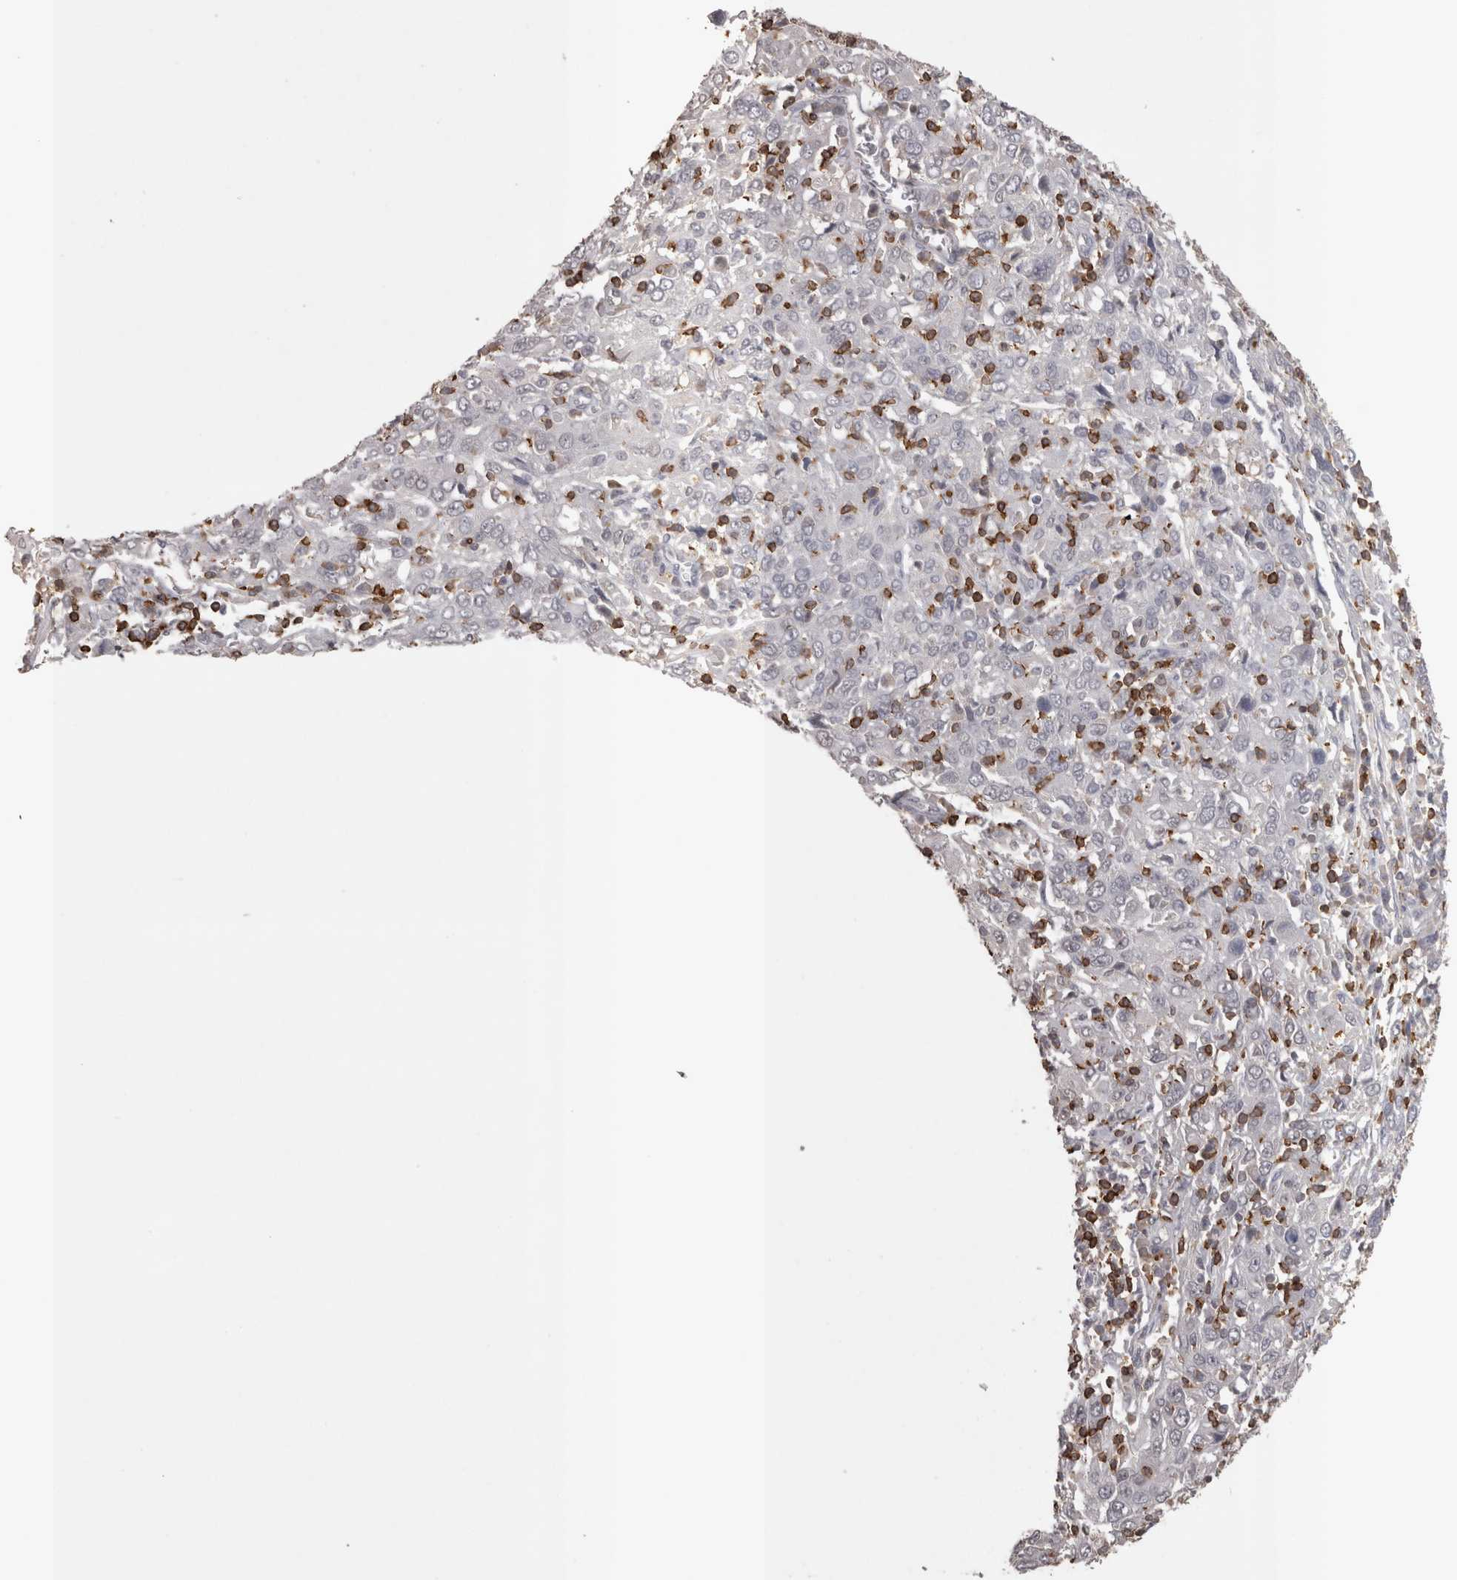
{"staining": {"intensity": "negative", "quantity": "none", "location": "none"}, "tissue": "cervical cancer", "cell_type": "Tumor cells", "image_type": "cancer", "snomed": [{"axis": "morphology", "description": "Squamous cell carcinoma, NOS"}, {"axis": "topography", "description": "Cervix"}], "caption": "IHC image of human cervical squamous cell carcinoma stained for a protein (brown), which shows no expression in tumor cells.", "gene": "SKAP1", "patient": {"sex": "female", "age": 46}}